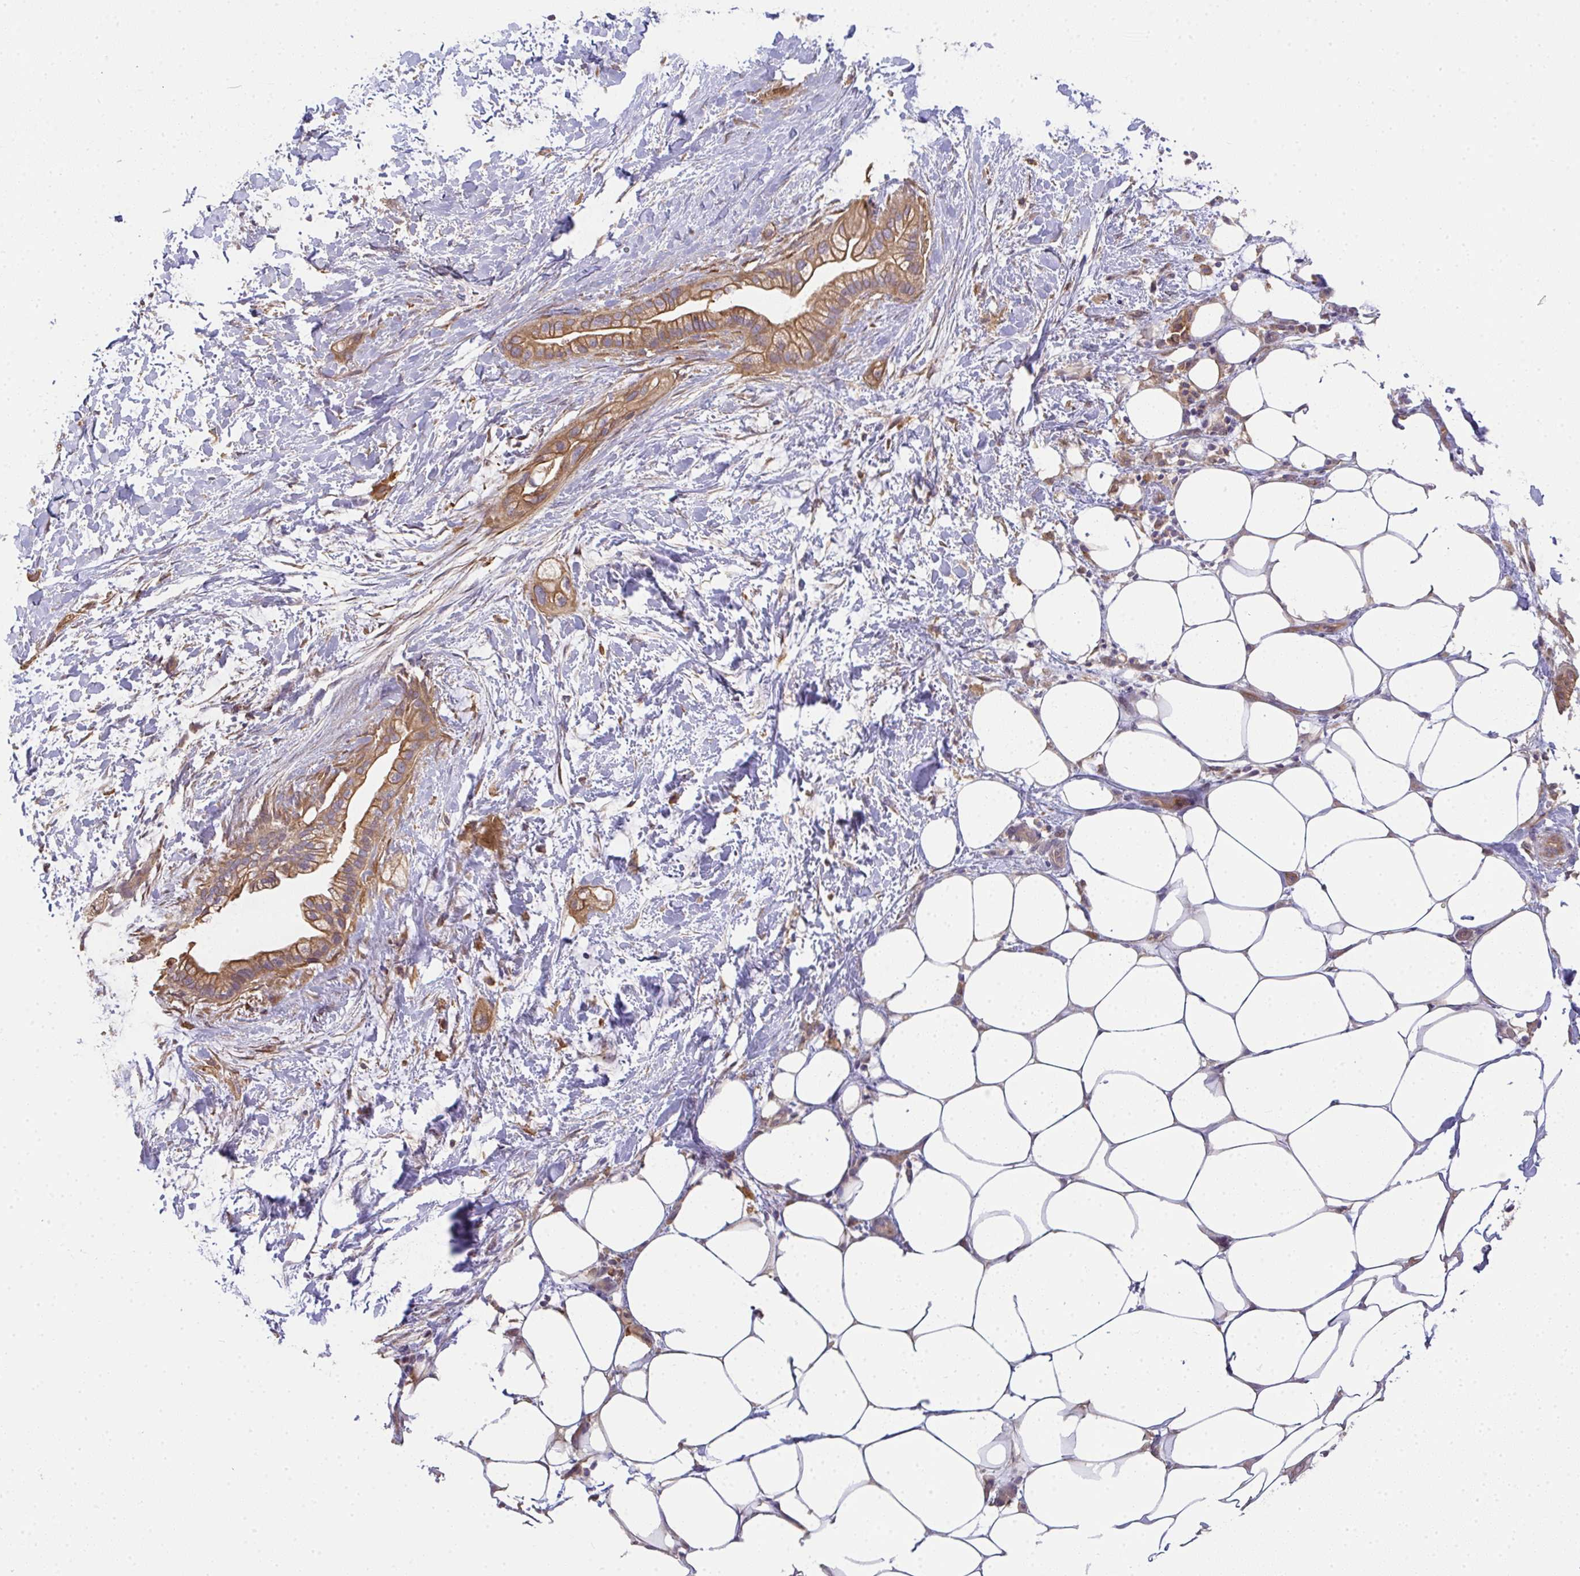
{"staining": {"intensity": "moderate", "quantity": ">75%", "location": "cytoplasmic/membranous"}, "tissue": "pancreatic cancer", "cell_type": "Tumor cells", "image_type": "cancer", "snomed": [{"axis": "morphology", "description": "Adenocarcinoma, NOS"}, {"axis": "topography", "description": "Pancreas"}], "caption": "Immunohistochemistry (IHC) photomicrograph of neoplastic tissue: pancreatic cancer stained using immunohistochemistry demonstrates medium levels of moderate protein expression localized specifically in the cytoplasmic/membranous of tumor cells, appearing as a cytoplasmic/membranous brown color.", "gene": "EEF1AKMT1", "patient": {"sex": "male", "age": 44}}